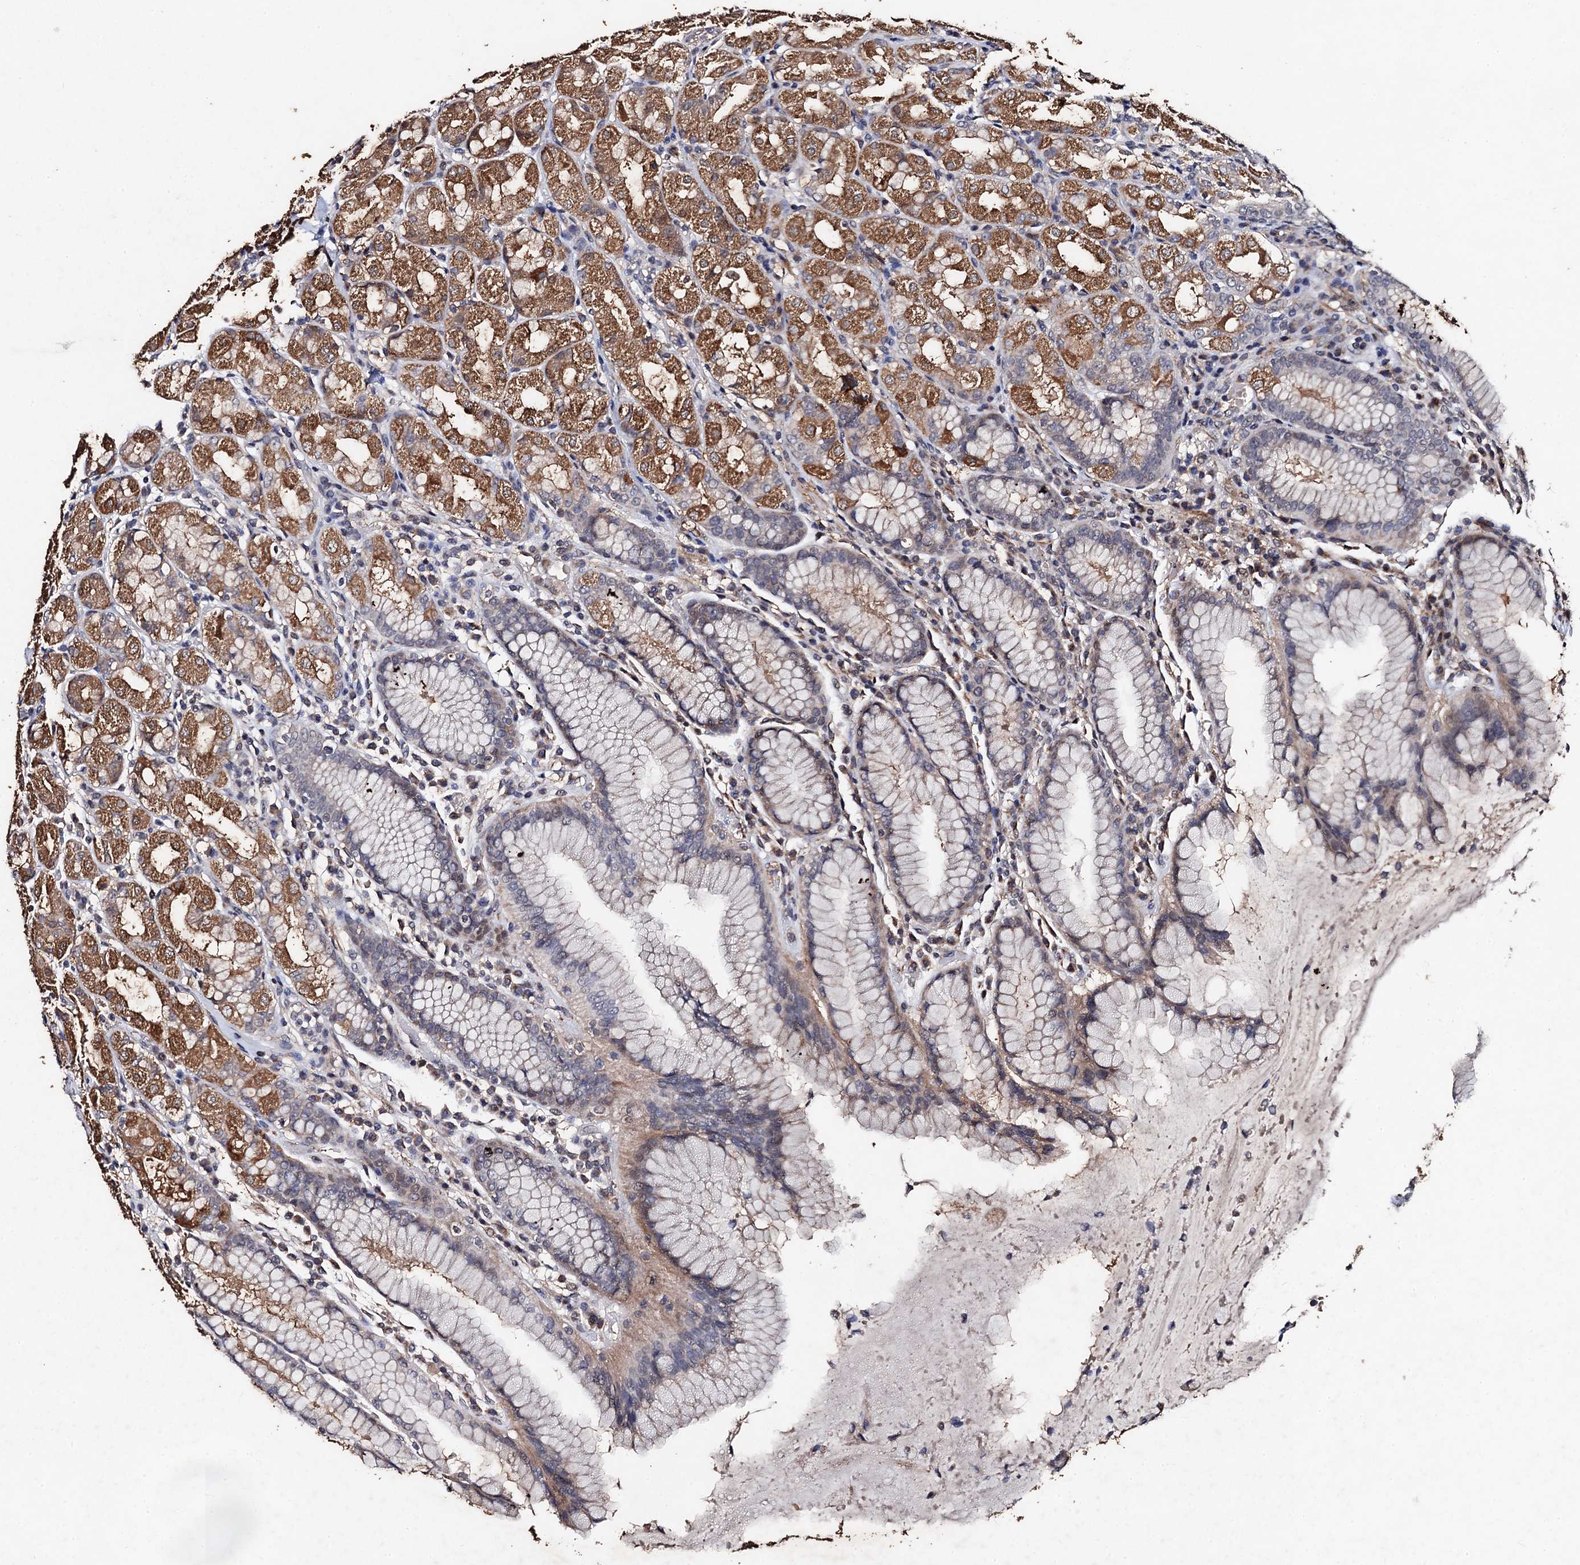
{"staining": {"intensity": "moderate", "quantity": "25%-75%", "location": "cytoplasmic/membranous"}, "tissue": "stomach", "cell_type": "Glandular cells", "image_type": "normal", "snomed": [{"axis": "morphology", "description": "Normal tissue, NOS"}, {"axis": "topography", "description": "Stomach, lower"}], "caption": "DAB immunohistochemical staining of normal human stomach demonstrates moderate cytoplasmic/membranous protein expression in approximately 25%-75% of glandular cells.", "gene": "PPTC7", "patient": {"sex": "female", "age": 56}}